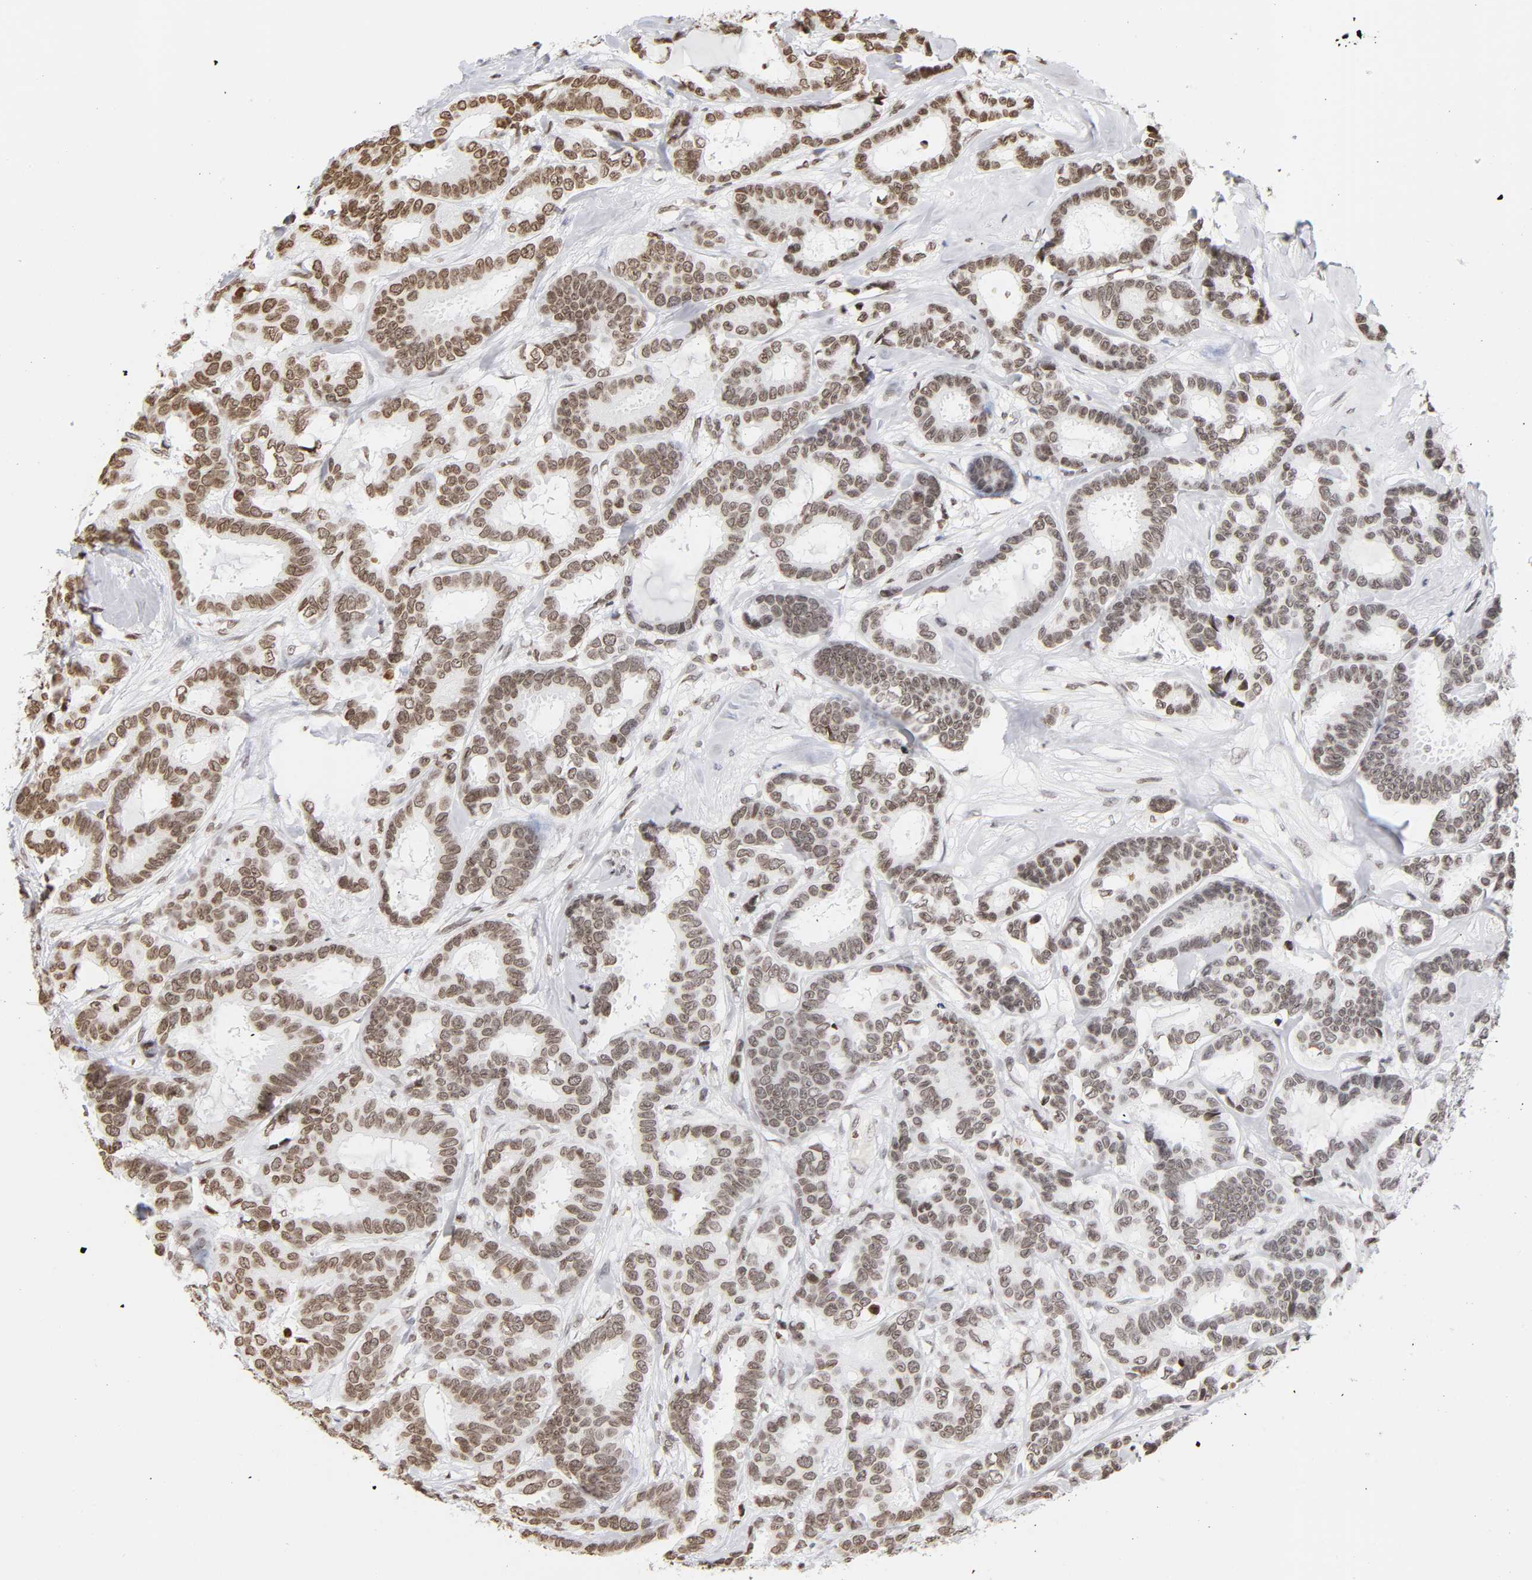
{"staining": {"intensity": "weak", "quantity": ">75%", "location": "nuclear"}, "tissue": "breast cancer", "cell_type": "Tumor cells", "image_type": "cancer", "snomed": [{"axis": "morphology", "description": "Duct carcinoma"}, {"axis": "topography", "description": "Breast"}], "caption": "IHC (DAB) staining of human breast cancer shows weak nuclear protein positivity in about >75% of tumor cells.", "gene": "H2AC12", "patient": {"sex": "female", "age": 87}}